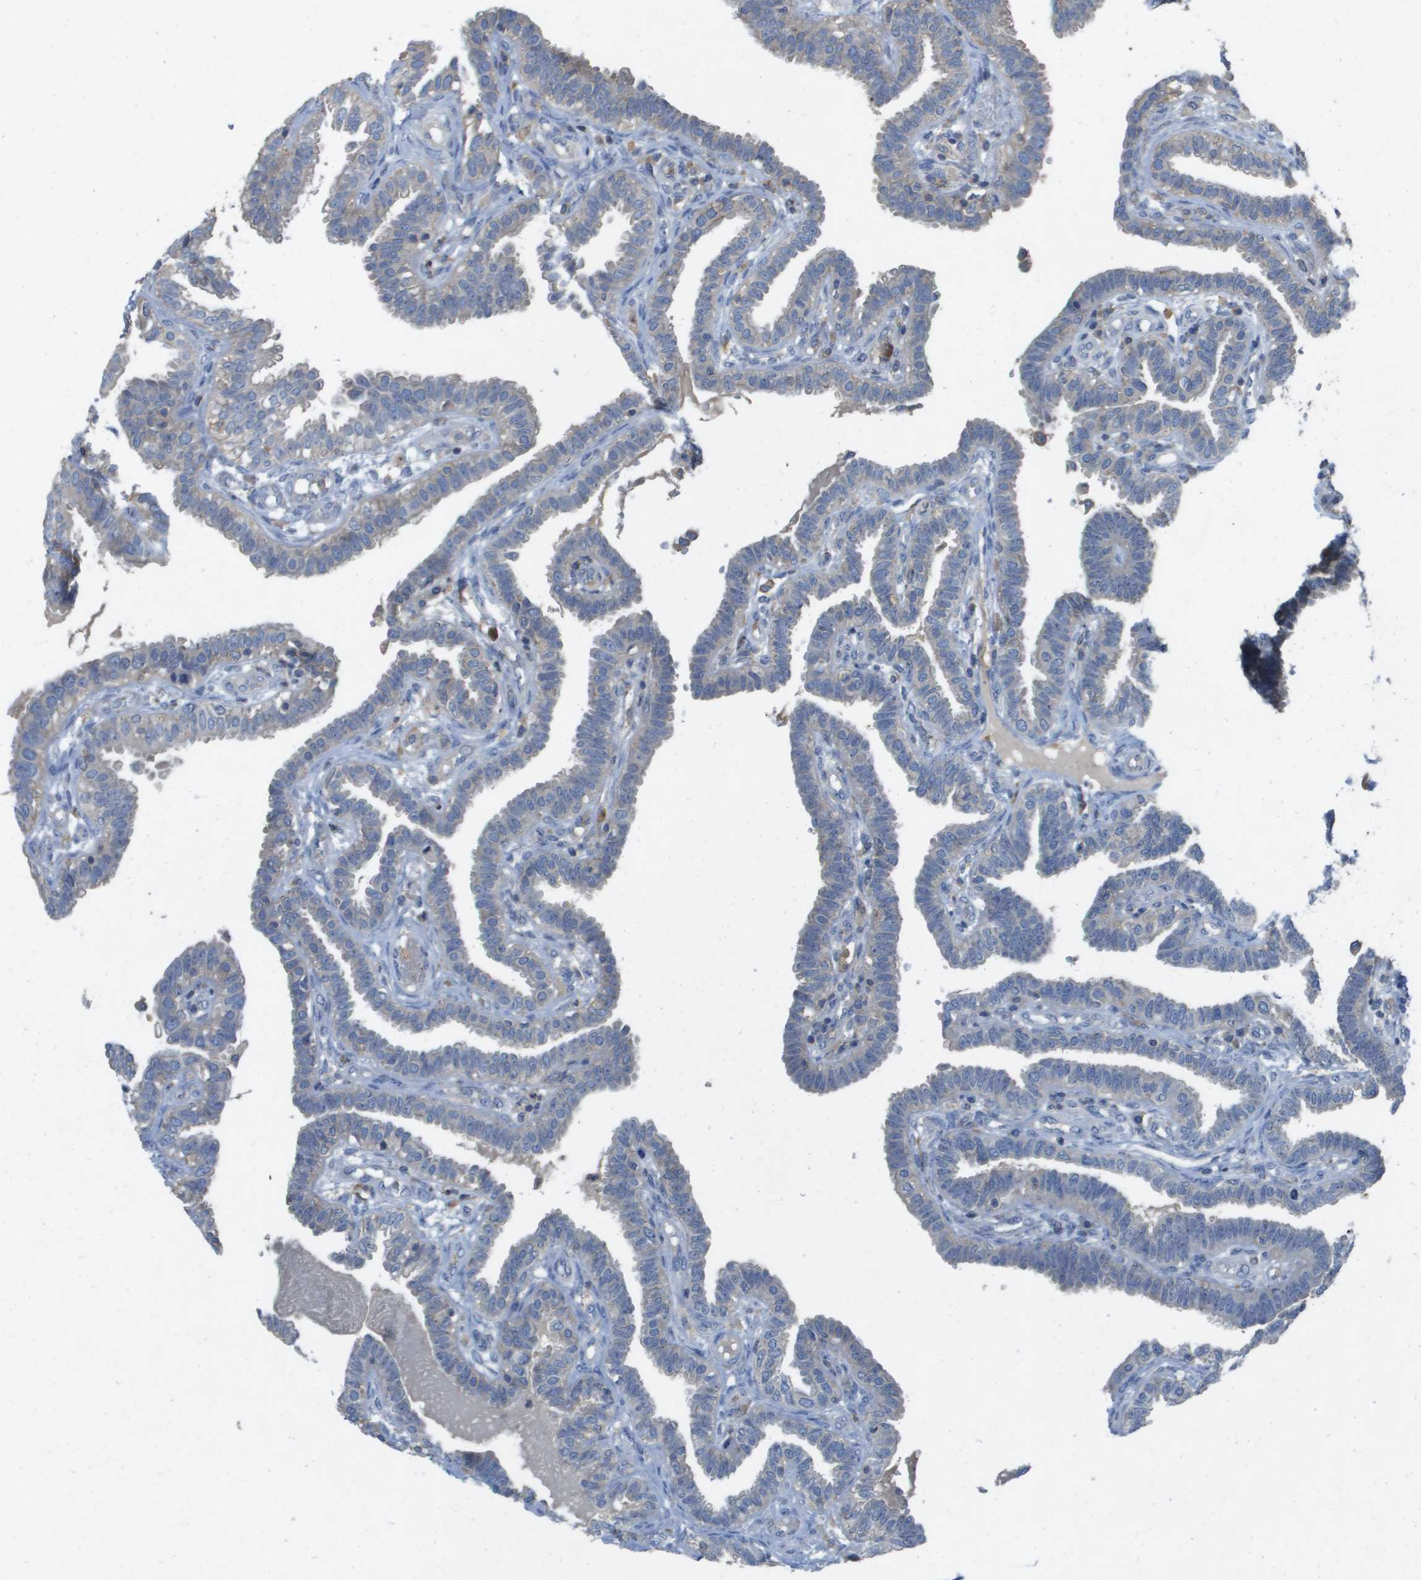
{"staining": {"intensity": "negative", "quantity": "none", "location": "none"}, "tissue": "fallopian tube", "cell_type": "Glandular cells", "image_type": "normal", "snomed": [{"axis": "morphology", "description": "Normal tissue, NOS"}, {"axis": "topography", "description": "Fallopian tube"}, {"axis": "topography", "description": "Placenta"}], "caption": "Immunohistochemistry (IHC) histopathology image of unremarkable fallopian tube stained for a protein (brown), which demonstrates no positivity in glandular cells.", "gene": "CLCA4", "patient": {"sex": "female", "age": 34}}